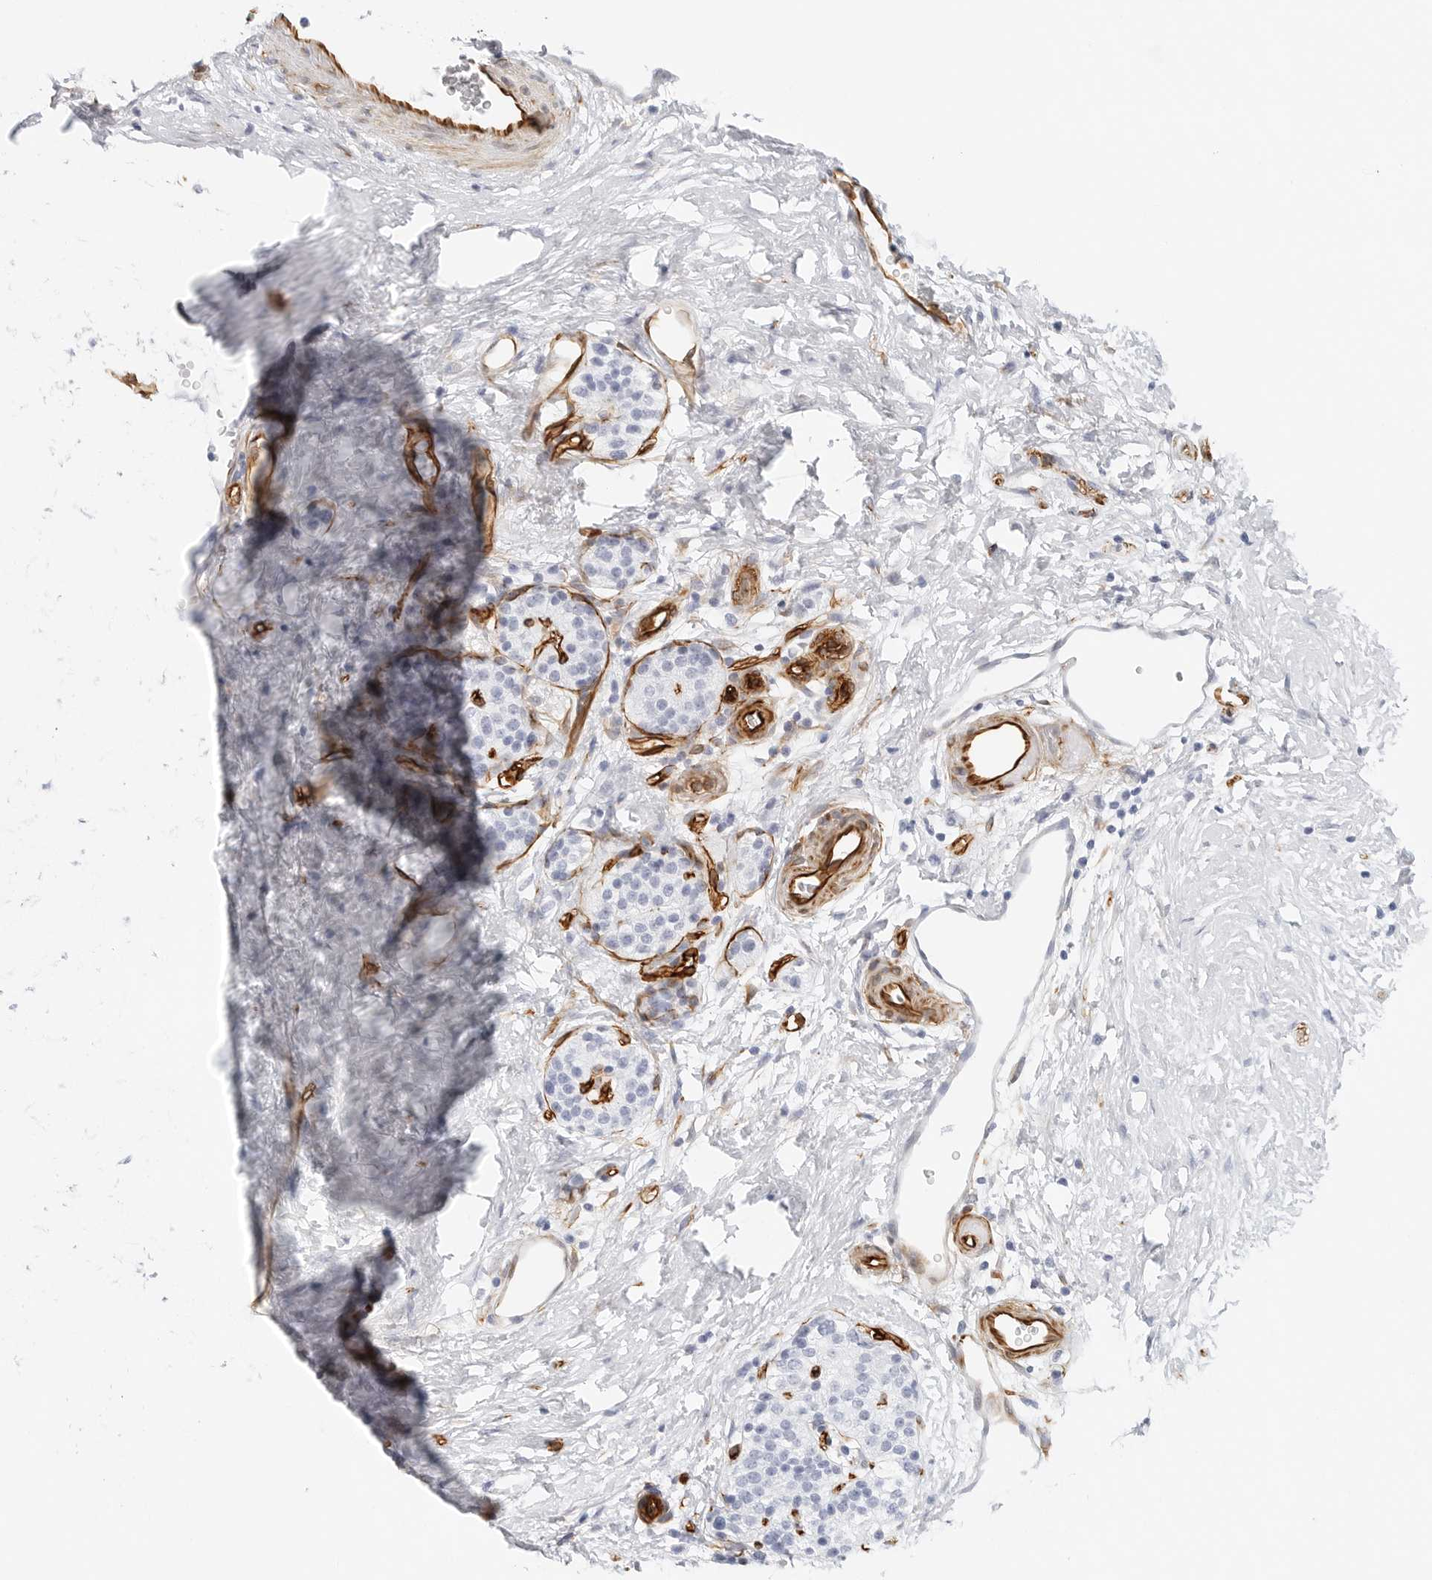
{"staining": {"intensity": "negative", "quantity": "none", "location": "none"}, "tissue": "pancreatic cancer", "cell_type": "Tumor cells", "image_type": "cancer", "snomed": [{"axis": "morphology", "description": "Adenocarcinoma, NOS"}, {"axis": "topography", "description": "Pancreas"}], "caption": "This photomicrograph is of pancreatic adenocarcinoma stained with immunohistochemistry (IHC) to label a protein in brown with the nuclei are counter-stained blue. There is no positivity in tumor cells.", "gene": "NES", "patient": {"sex": "male", "age": 50}}